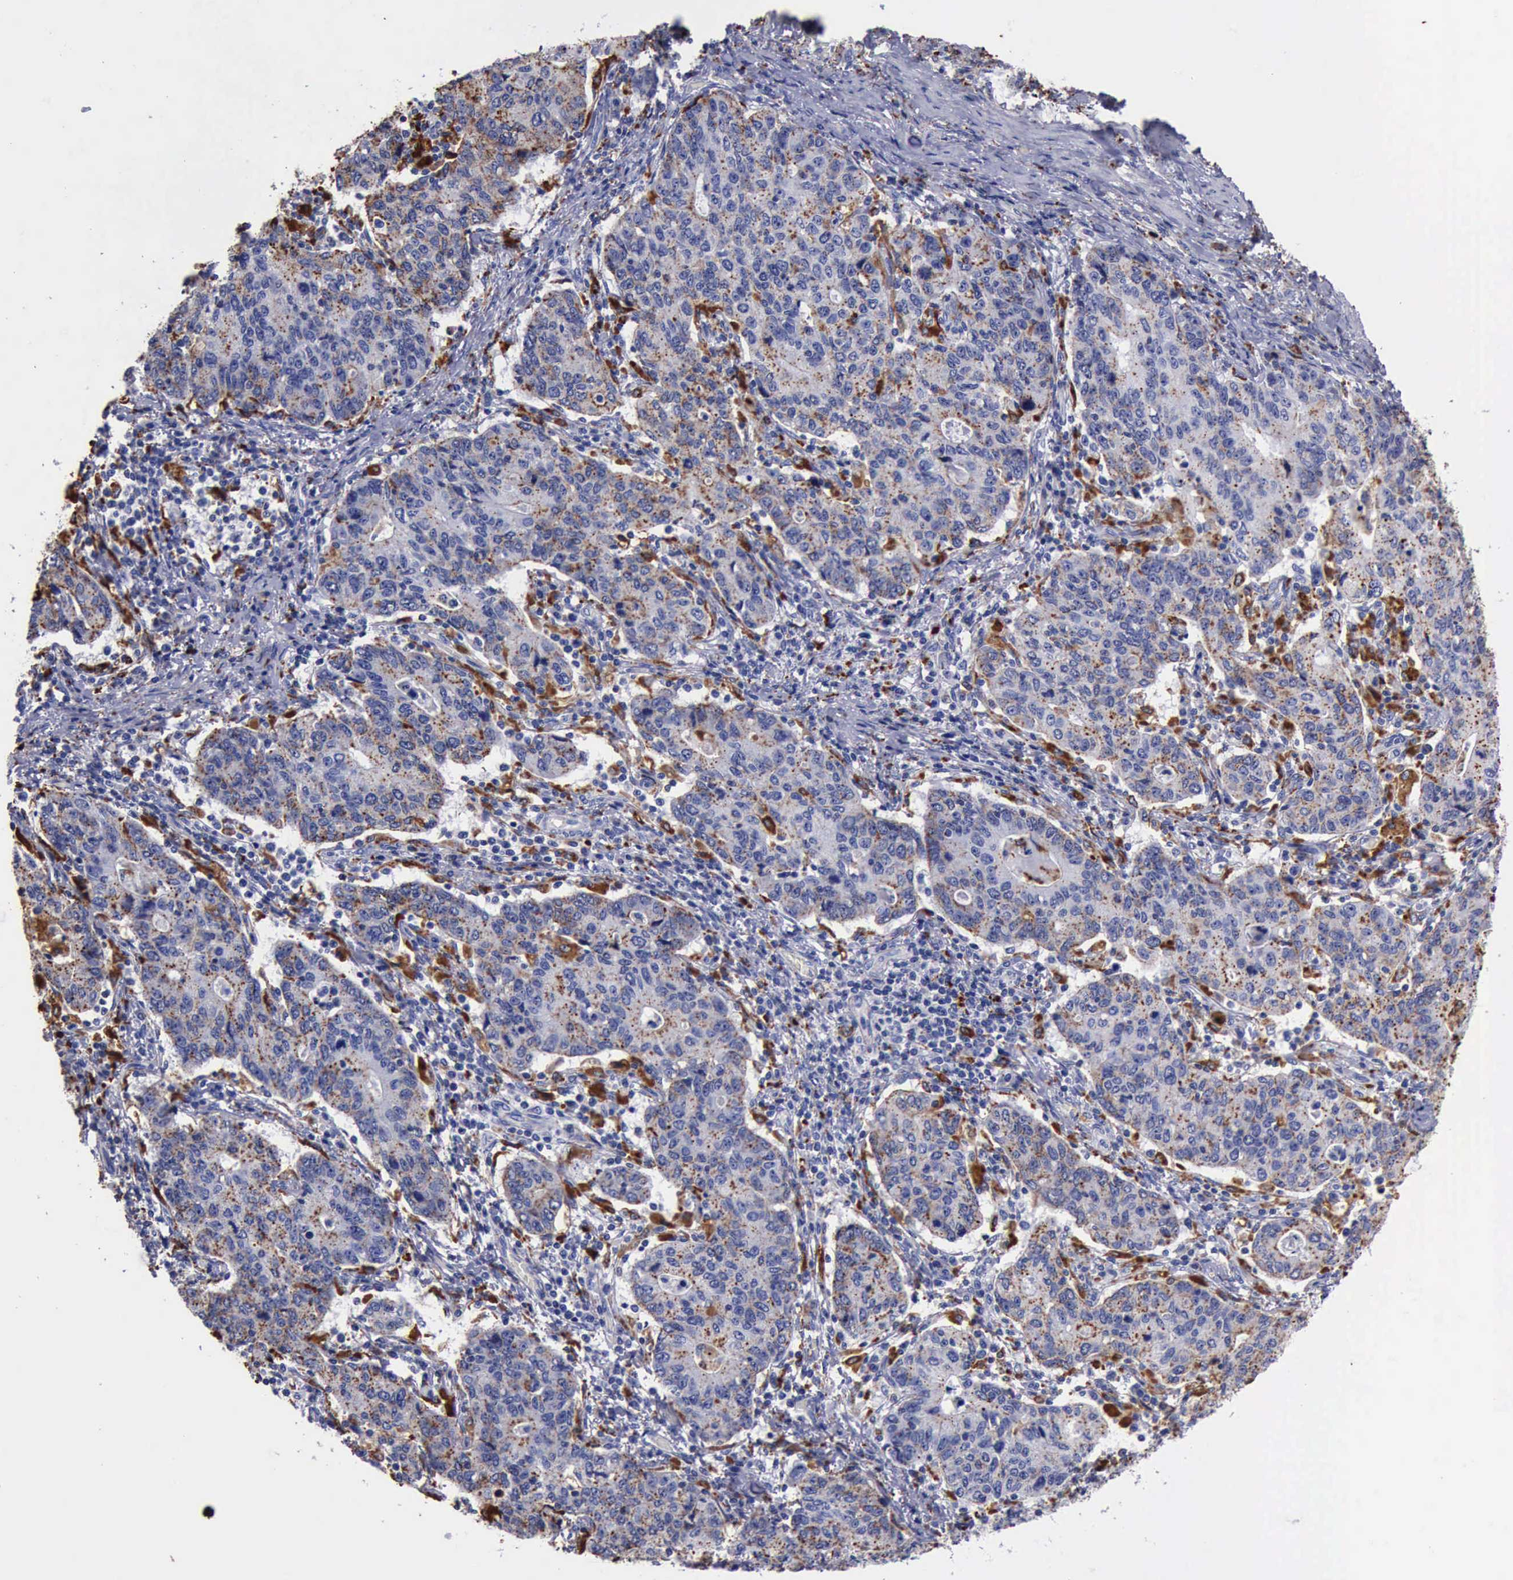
{"staining": {"intensity": "moderate", "quantity": "25%-75%", "location": "cytoplasmic/membranous"}, "tissue": "stomach cancer", "cell_type": "Tumor cells", "image_type": "cancer", "snomed": [{"axis": "morphology", "description": "Adenocarcinoma, NOS"}, {"axis": "topography", "description": "Esophagus"}, {"axis": "topography", "description": "Stomach"}], "caption": "Brown immunohistochemical staining in stomach adenocarcinoma shows moderate cytoplasmic/membranous staining in approximately 25%-75% of tumor cells.", "gene": "CTSD", "patient": {"sex": "male", "age": 74}}